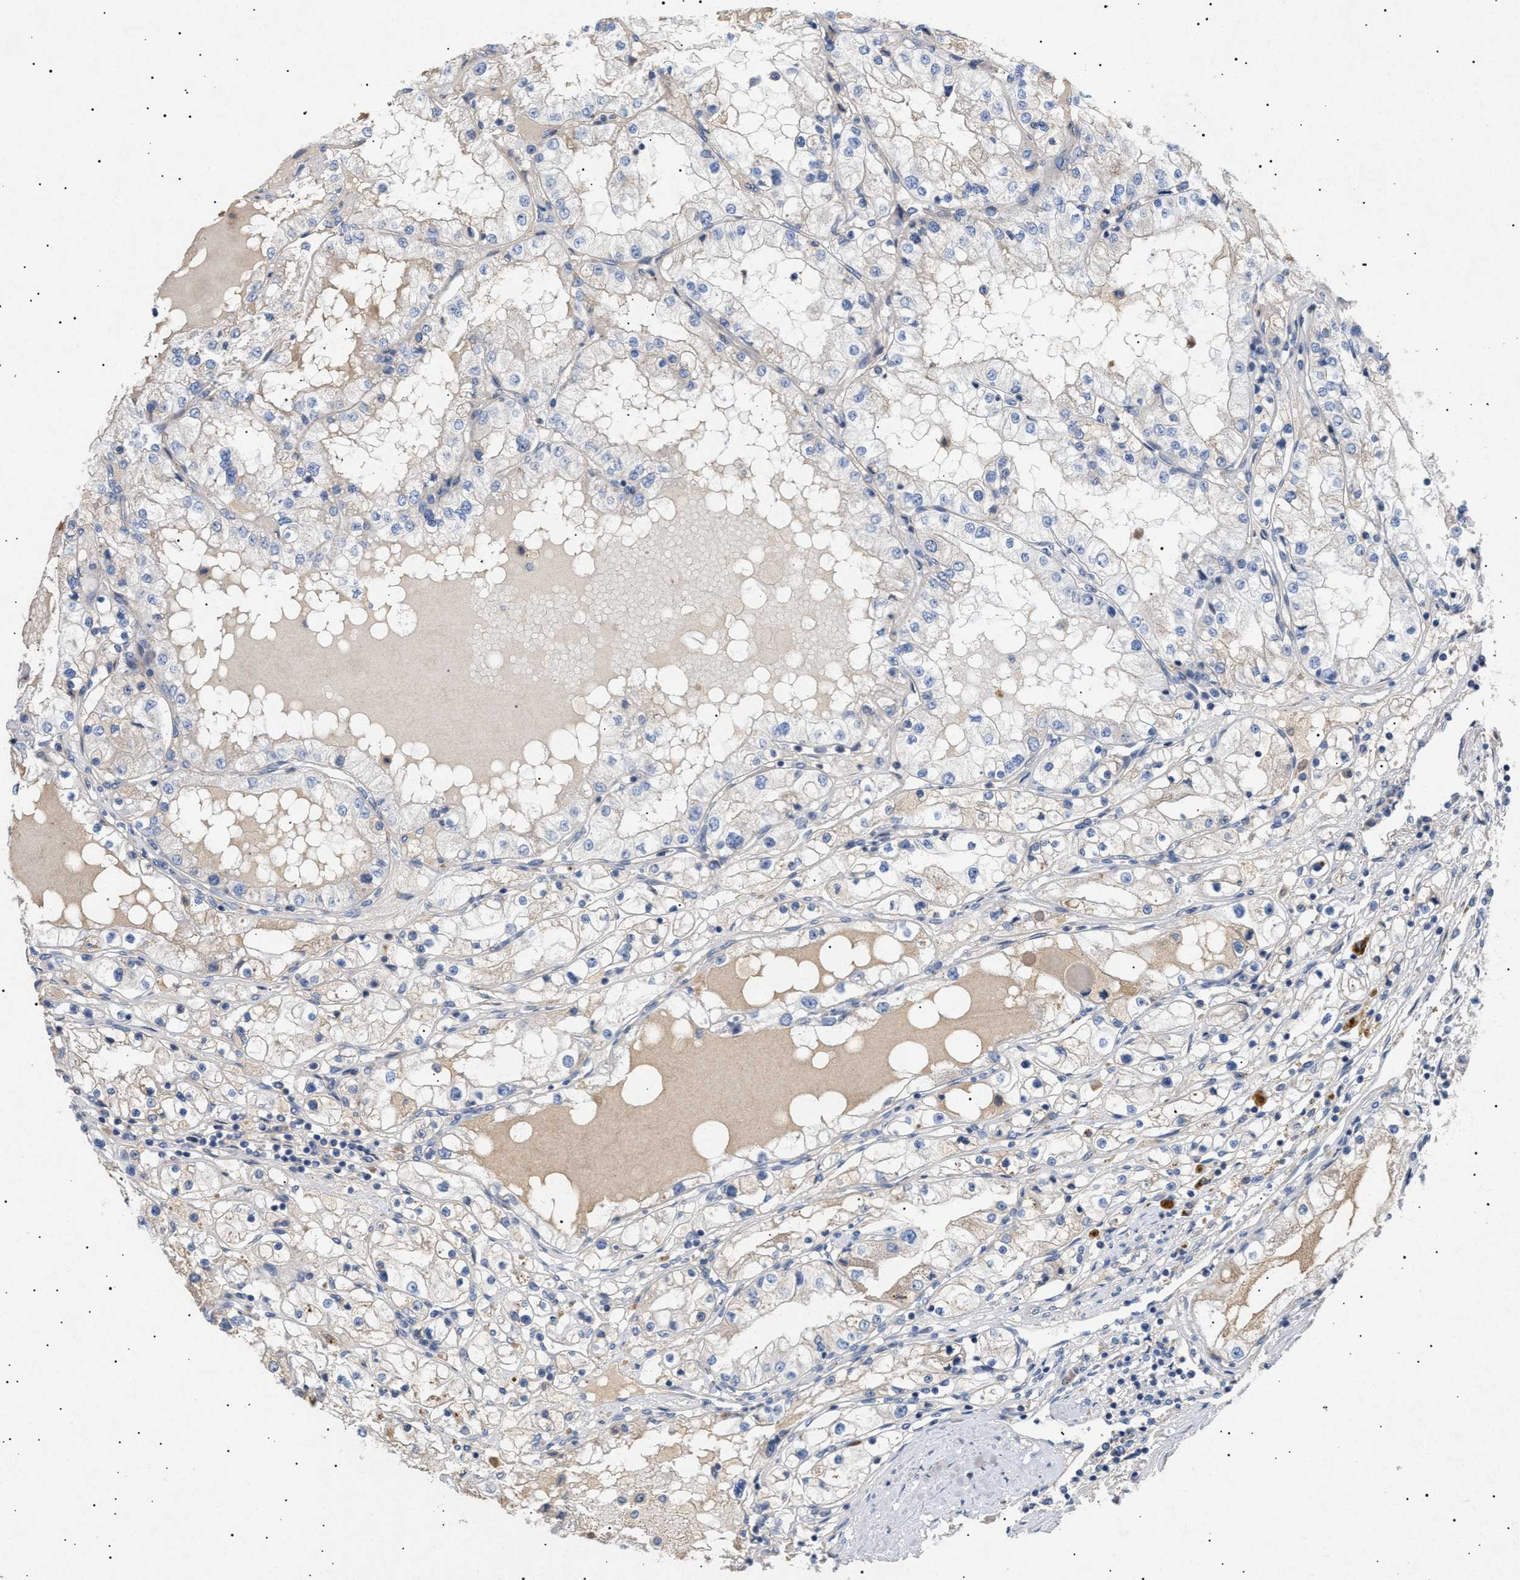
{"staining": {"intensity": "weak", "quantity": "25%-75%", "location": "cytoplasmic/membranous"}, "tissue": "renal cancer", "cell_type": "Tumor cells", "image_type": "cancer", "snomed": [{"axis": "morphology", "description": "Adenocarcinoma, NOS"}, {"axis": "topography", "description": "Kidney"}], "caption": "This is an image of IHC staining of renal adenocarcinoma, which shows weak expression in the cytoplasmic/membranous of tumor cells.", "gene": "SIRT5", "patient": {"sex": "male", "age": 68}}